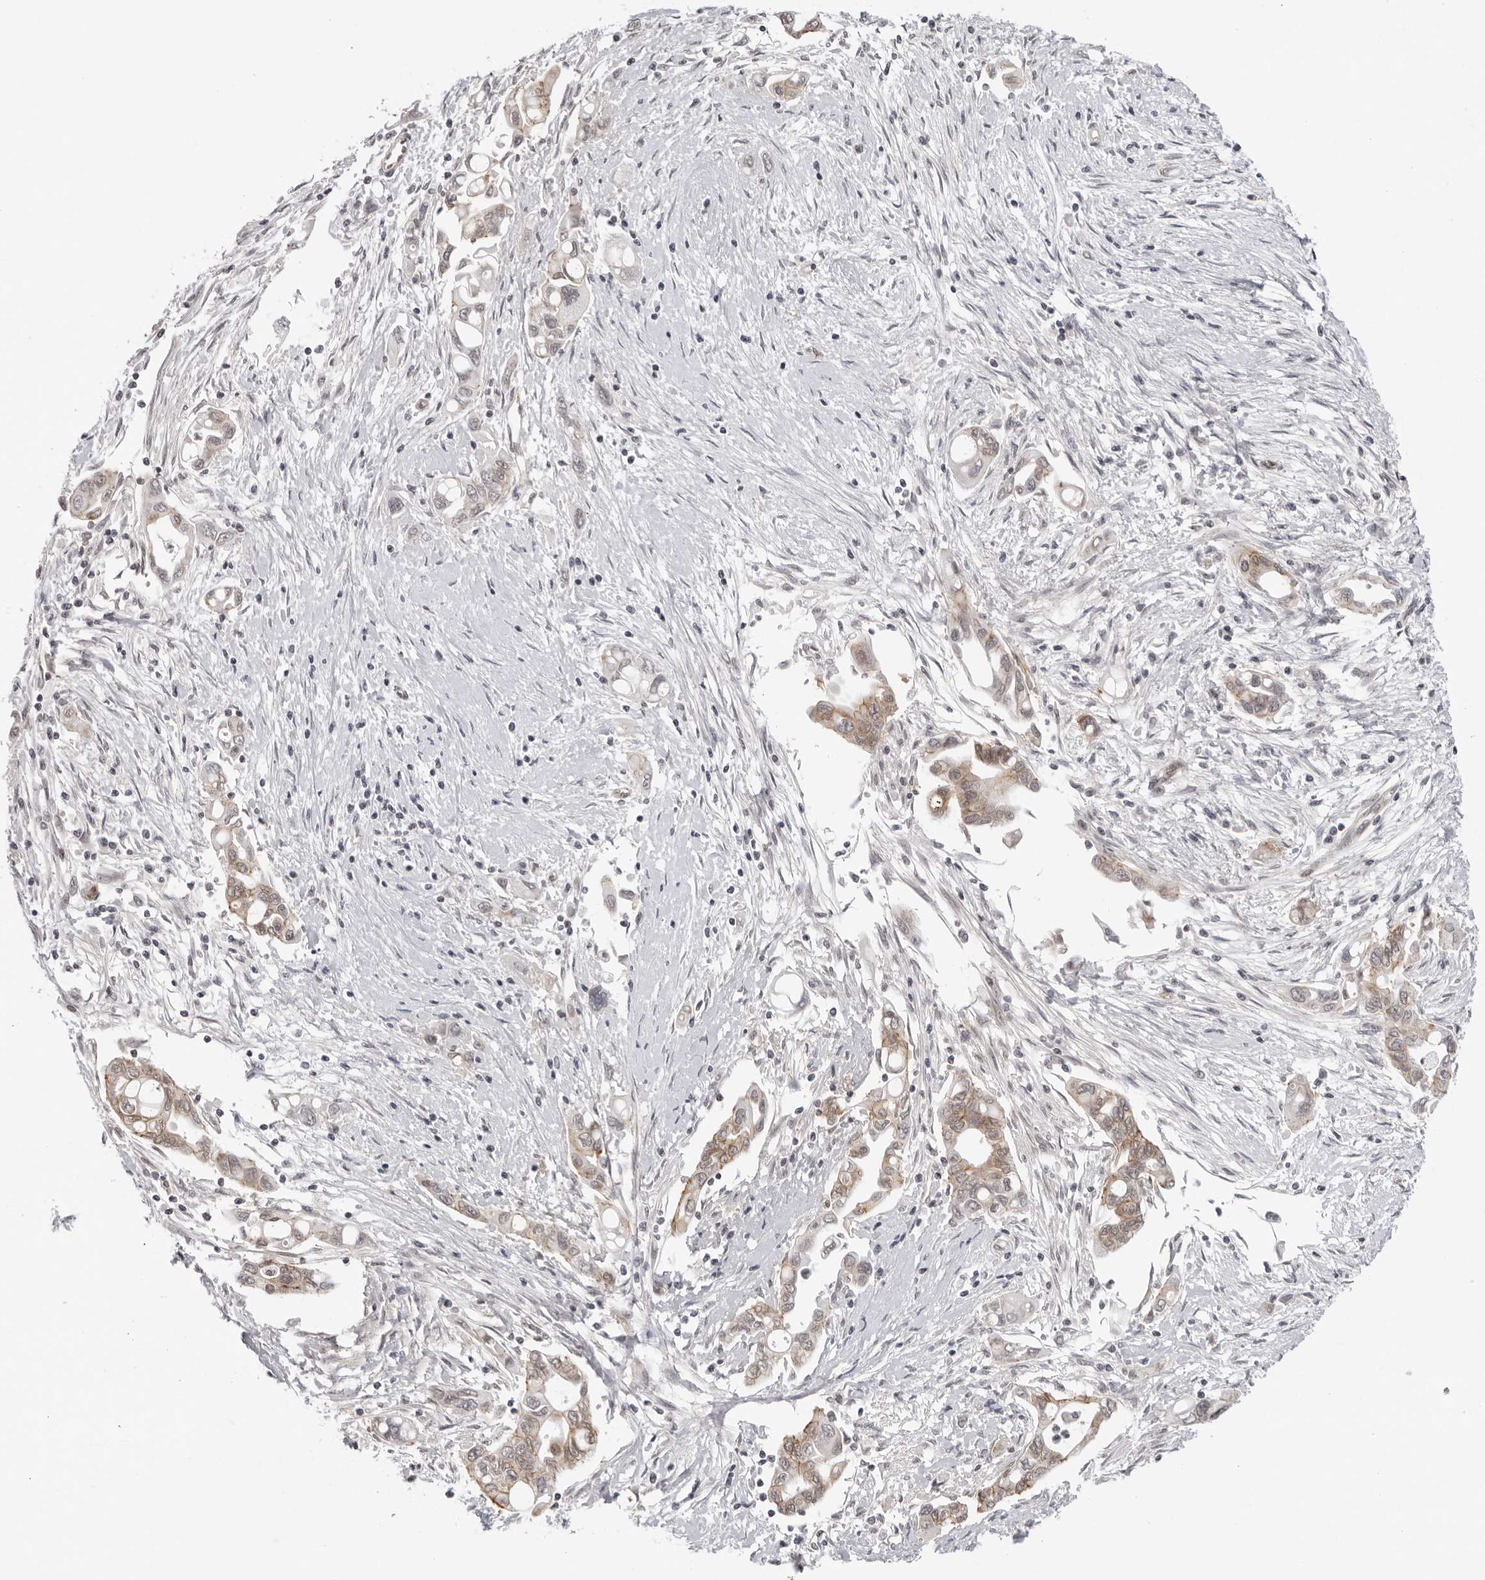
{"staining": {"intensity": "moderate", "quantity": ">75%", "location": "cytoplasmic/membranous"}, "tissue": "pancreatic cancer", "cell_type": "Tumor cells", "image_type": "cancer", "snomed": [{"axis": "morphology", "description": "Adenocarcinoma, NOS"}, {"axis": "topography", "description": "Pancreas"}], "caption": "Protein staining reveals moderate cytoplasmic/membranous expression in approximately >75% of tumor cells in adenocarcinoma (pancreatic). The protein of interest is shown in brown color, while the nuclei are stained blue.", "gene": "TRAPPC3", "patient": {"sex": "female", "age": 57}}